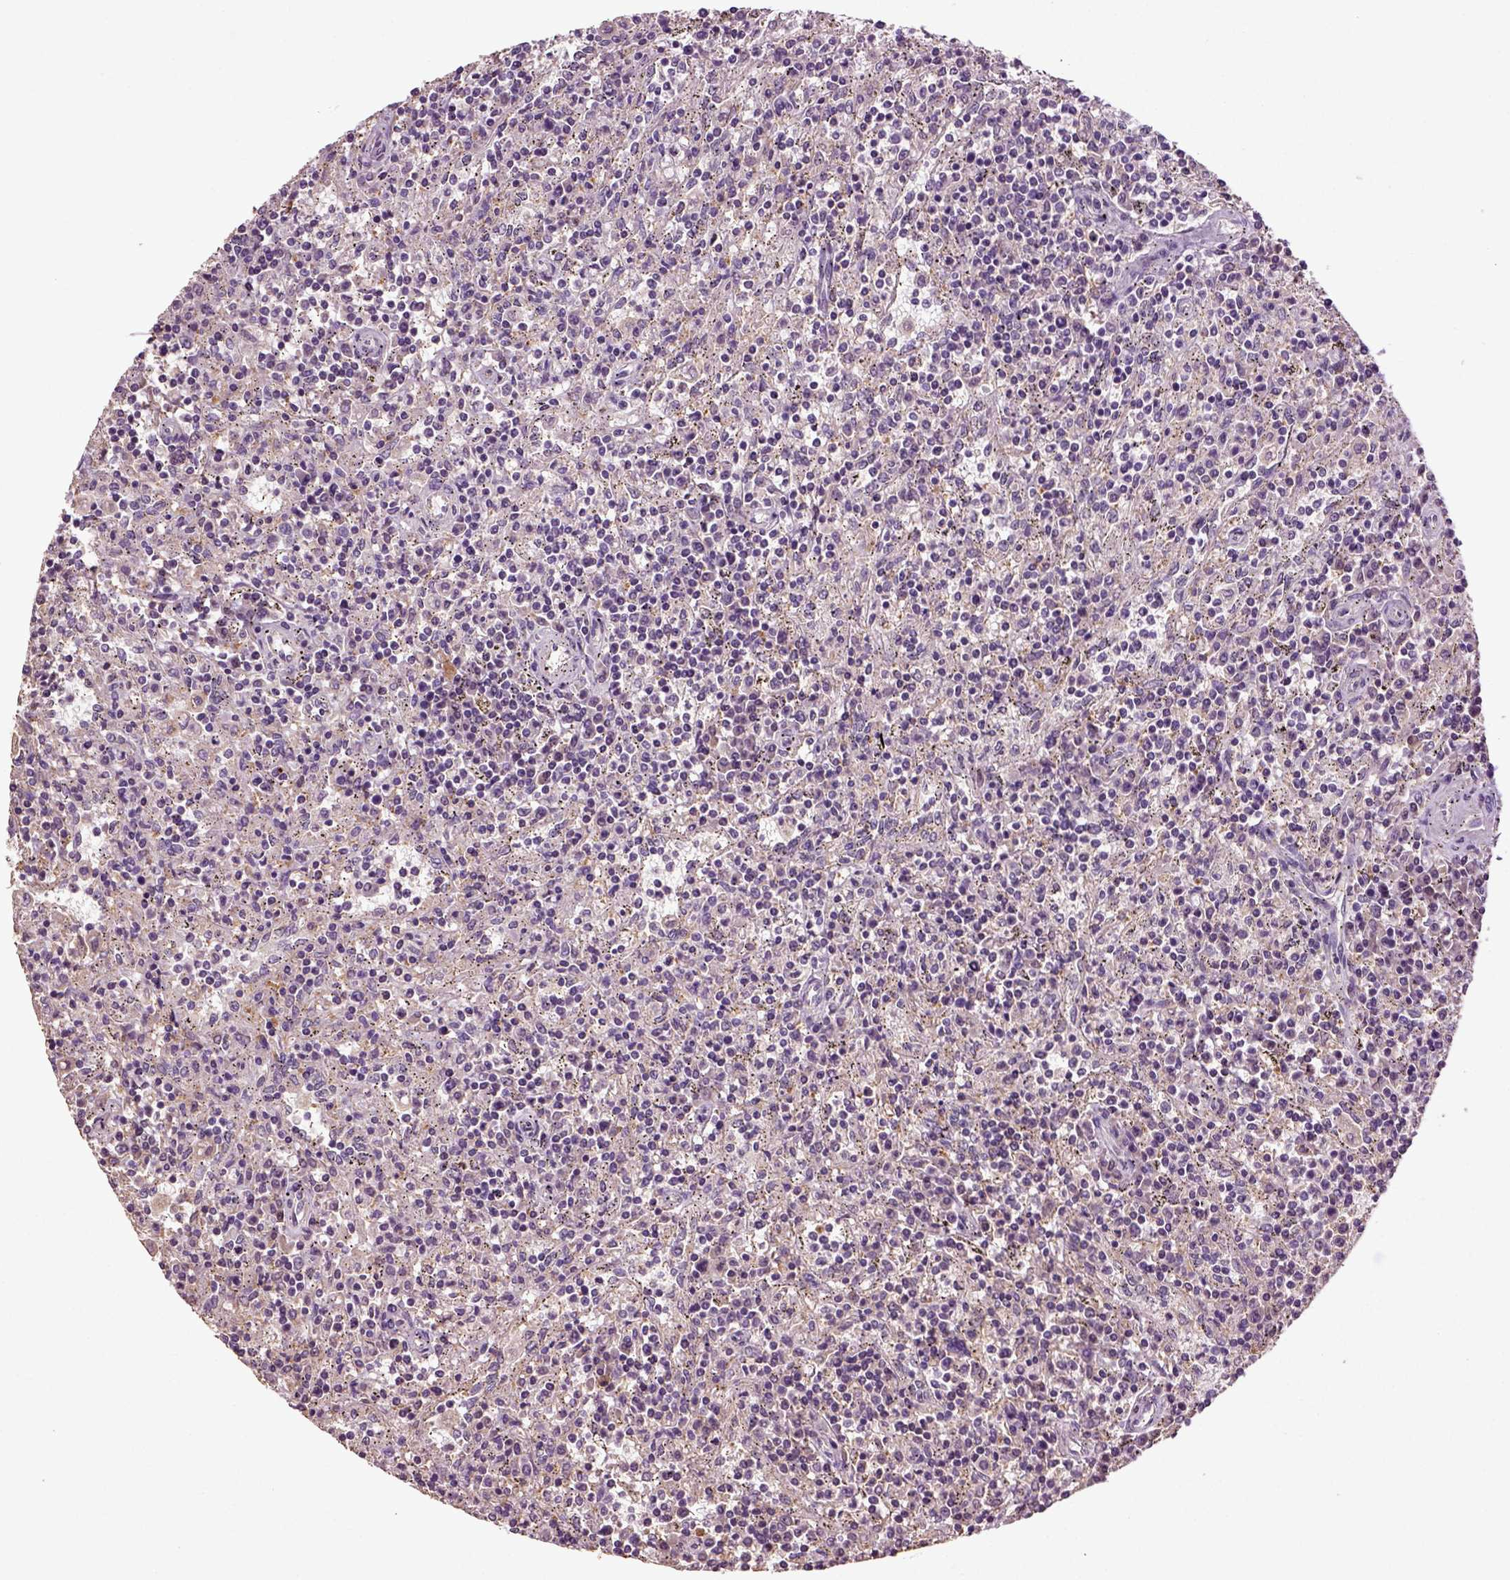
{"staining": {"intensity": "negative", "quantity": "none", "location": "none"}, "tissue": "lymphoma", "cell_type": "Tumor cells", "image_type": "cancer", "snomed": [{"axis": "morphology", "description": "Malignant lymphoma, non-Hodgkin's type, Low grade"}, {"axis": "topography", "description": "Spleen"}], "caption": "IHC image of lymphoma stained for a protein (brown), which exhibits no staining in tumor cells.", "gene": "DEFB118", "patient": {"sex": "male", "age": 62}}